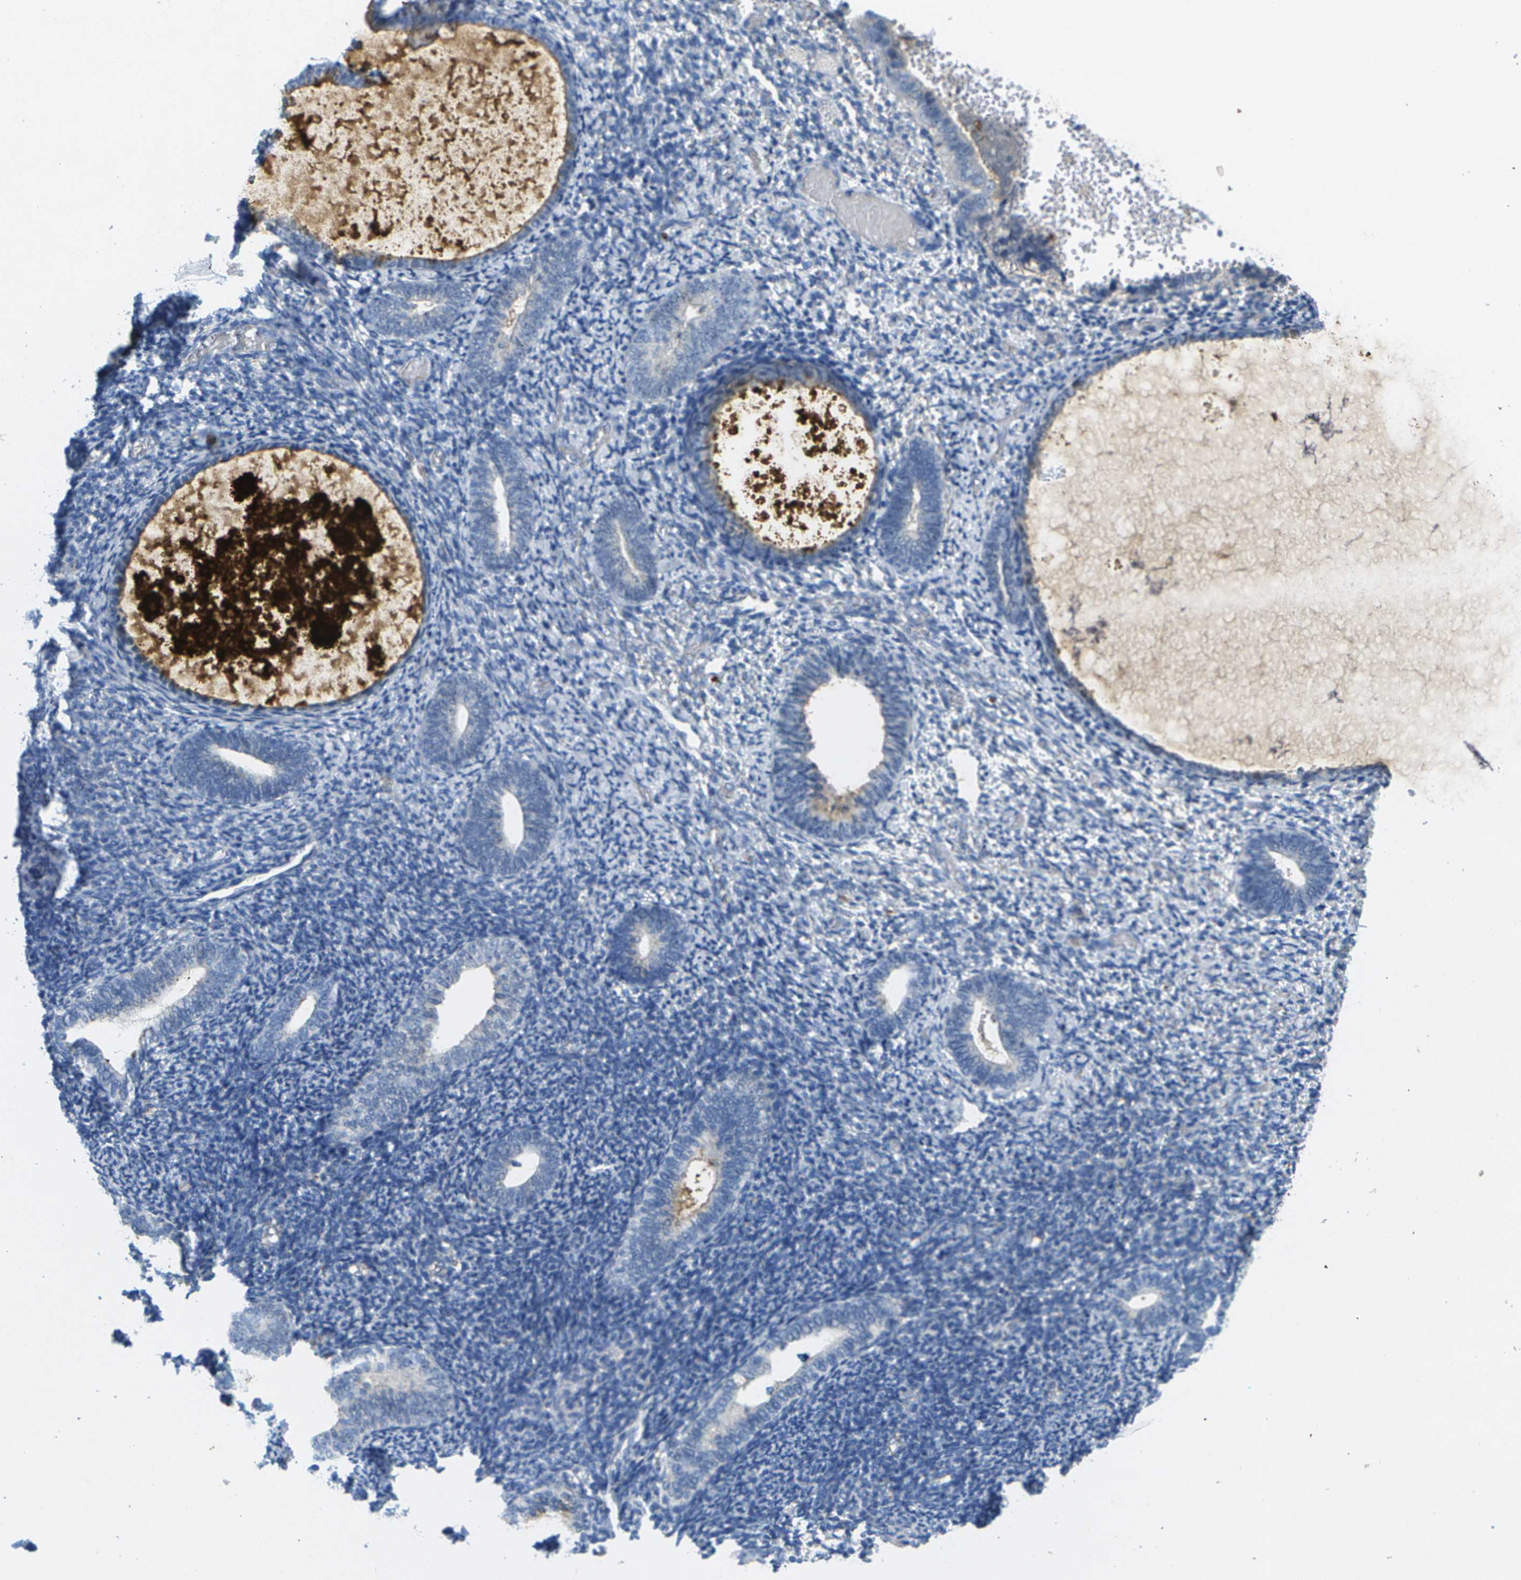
{"staining": {"intensity": "negative", "quantity": "none", "location": "none"}, "tissue": "endometrium", "cell_type": "Cells in endometrial stroma", "image_type": "normal", "snomed": [{"axis": "morphology", "description": "Normal tissue, NOS"}, {"axis": "topography", "description": "Endometrium"}], "caption": "IHC micrograph of unremarkable endometrium: human endometrium stained with DAB shows no significant protein staining in cells in endometrial stroma.", "gene": "LIPG", "patient": {"sex": "female", "age": 66}}